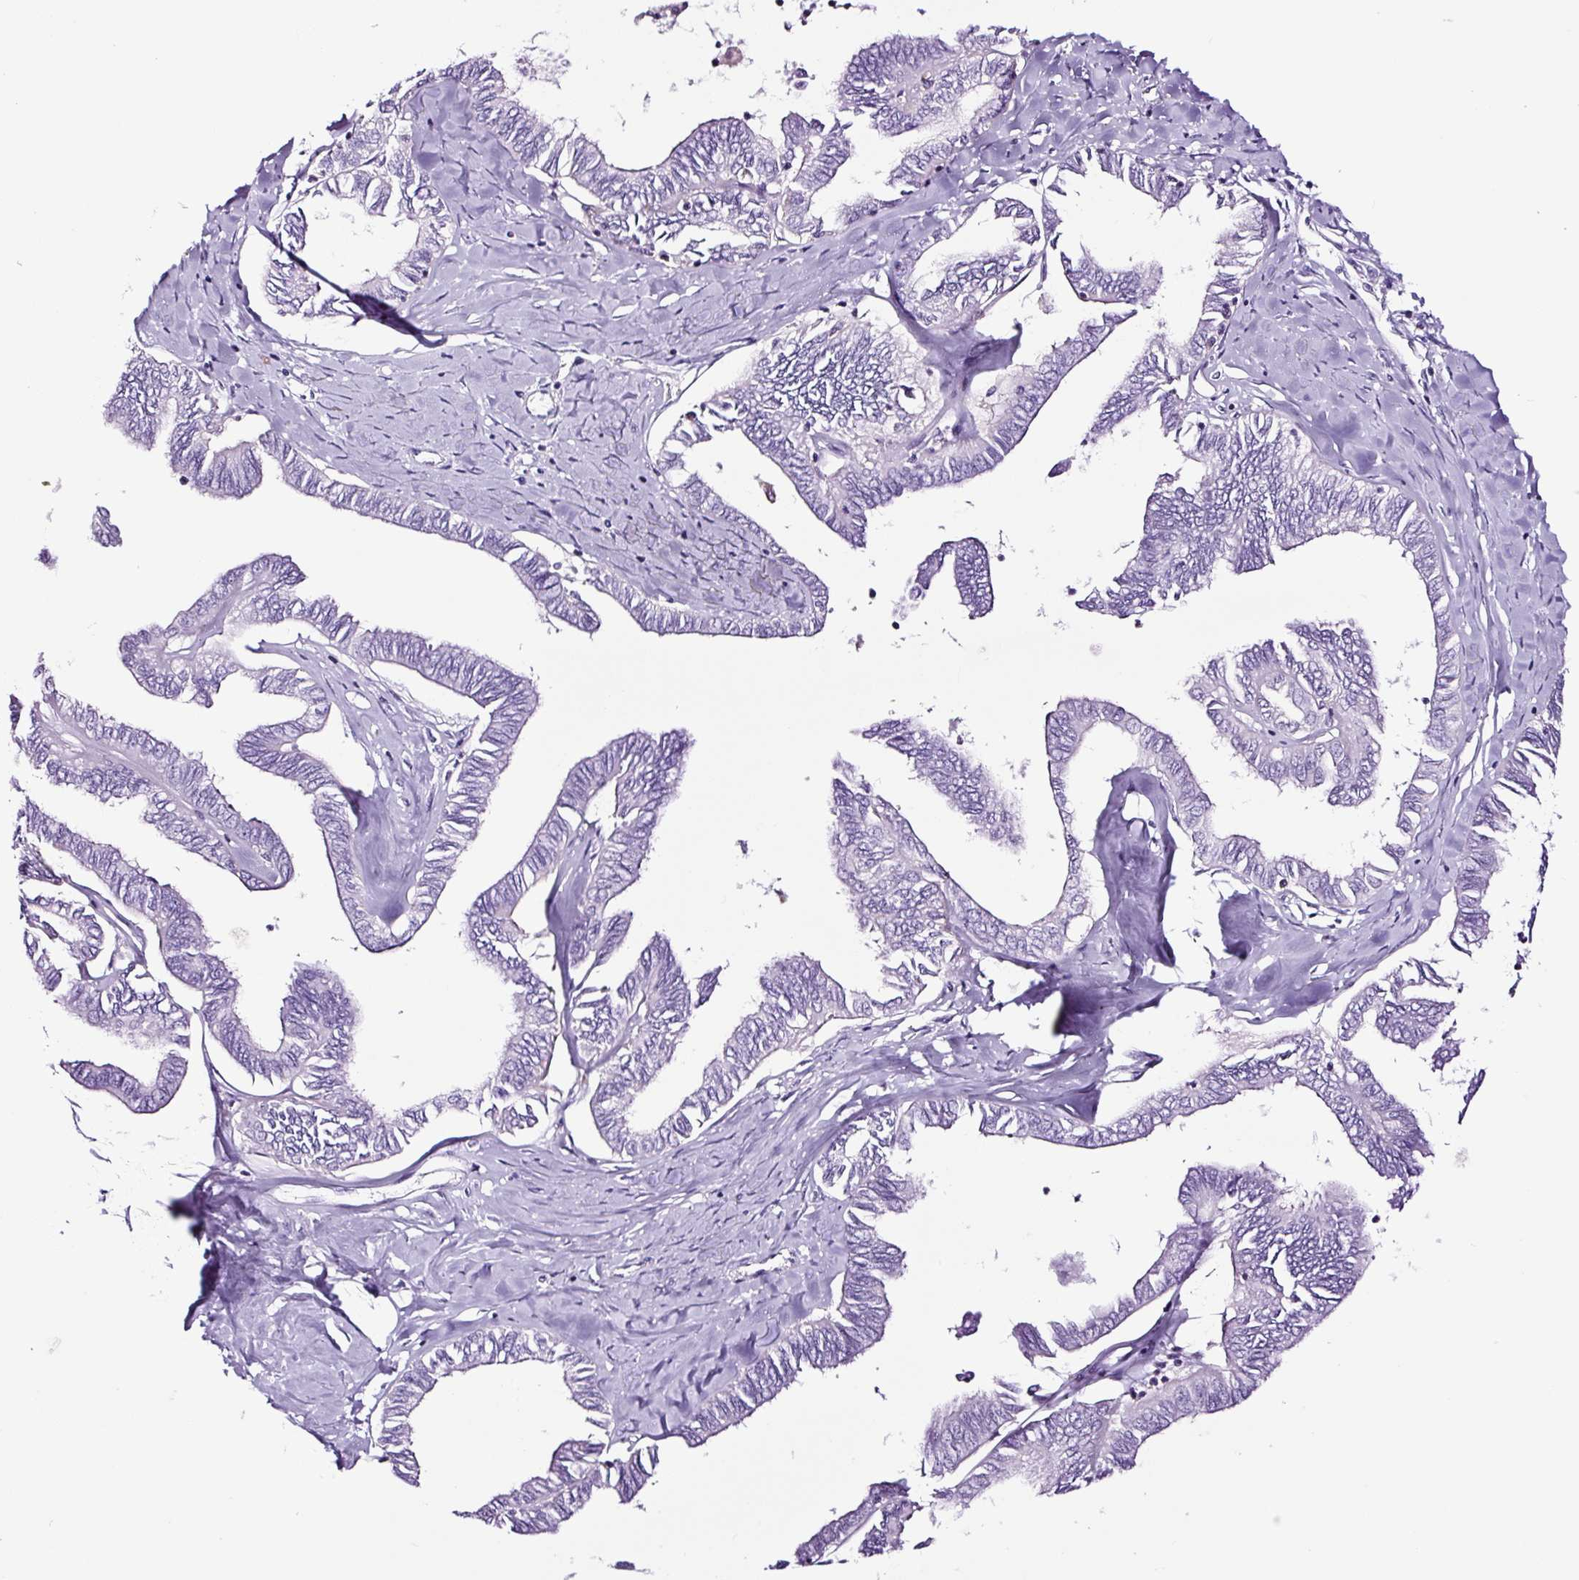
{"staining": {"intensity": "negative", "quantity": "none", "location": "none"}, "tissue": "ovarian cancer", "cell_type": "Tumor cells", "image_type": "cancer", "snomed": [{"axis": "morphology", "description": "Carcinoma, endometroid"}, {"axis": "topography", "description": "Ovary"}], "caption": "Image shows no significant protein expression in tumor cells of ovarian endometroid carcinoma.", "gene": "FBXL7", "patient": {"sex": "female", "age": 70}}